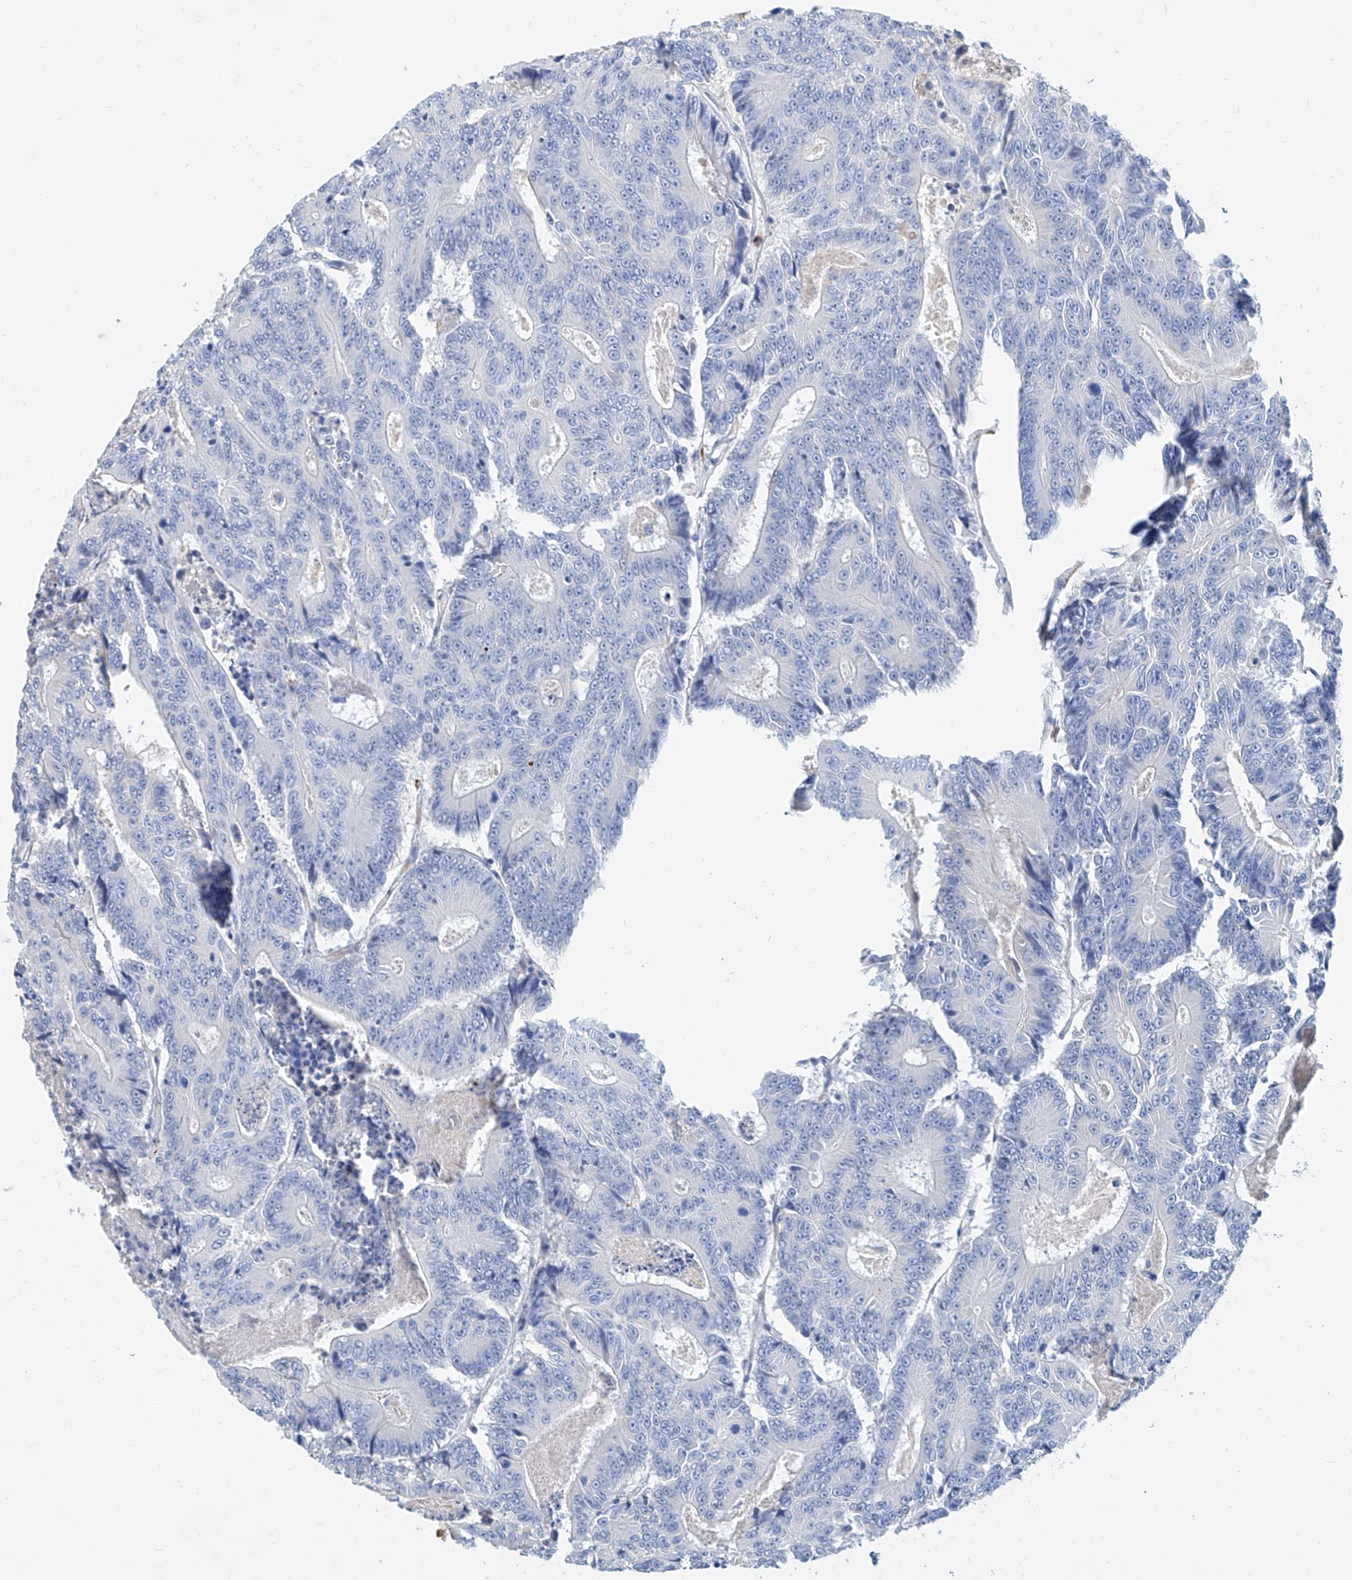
{"staining": {"intensity": "negative", "quantity": "none", "location": "none"}, "tissue": "colorectal cancer", "cell_type": "Tumor cells", "image_type": "cancer", "snomed": [{"axis": "morphology", "description": "Adenocarcinoma, NOS"}, {"axis": "topography", "description": "Colon"}], "caption": "IHC of human colorectal adenocarcinoma reveals no positivity in tumor cells.", "gene": "SLC25A29", "patient": {"sex": "male", "age": 83}}